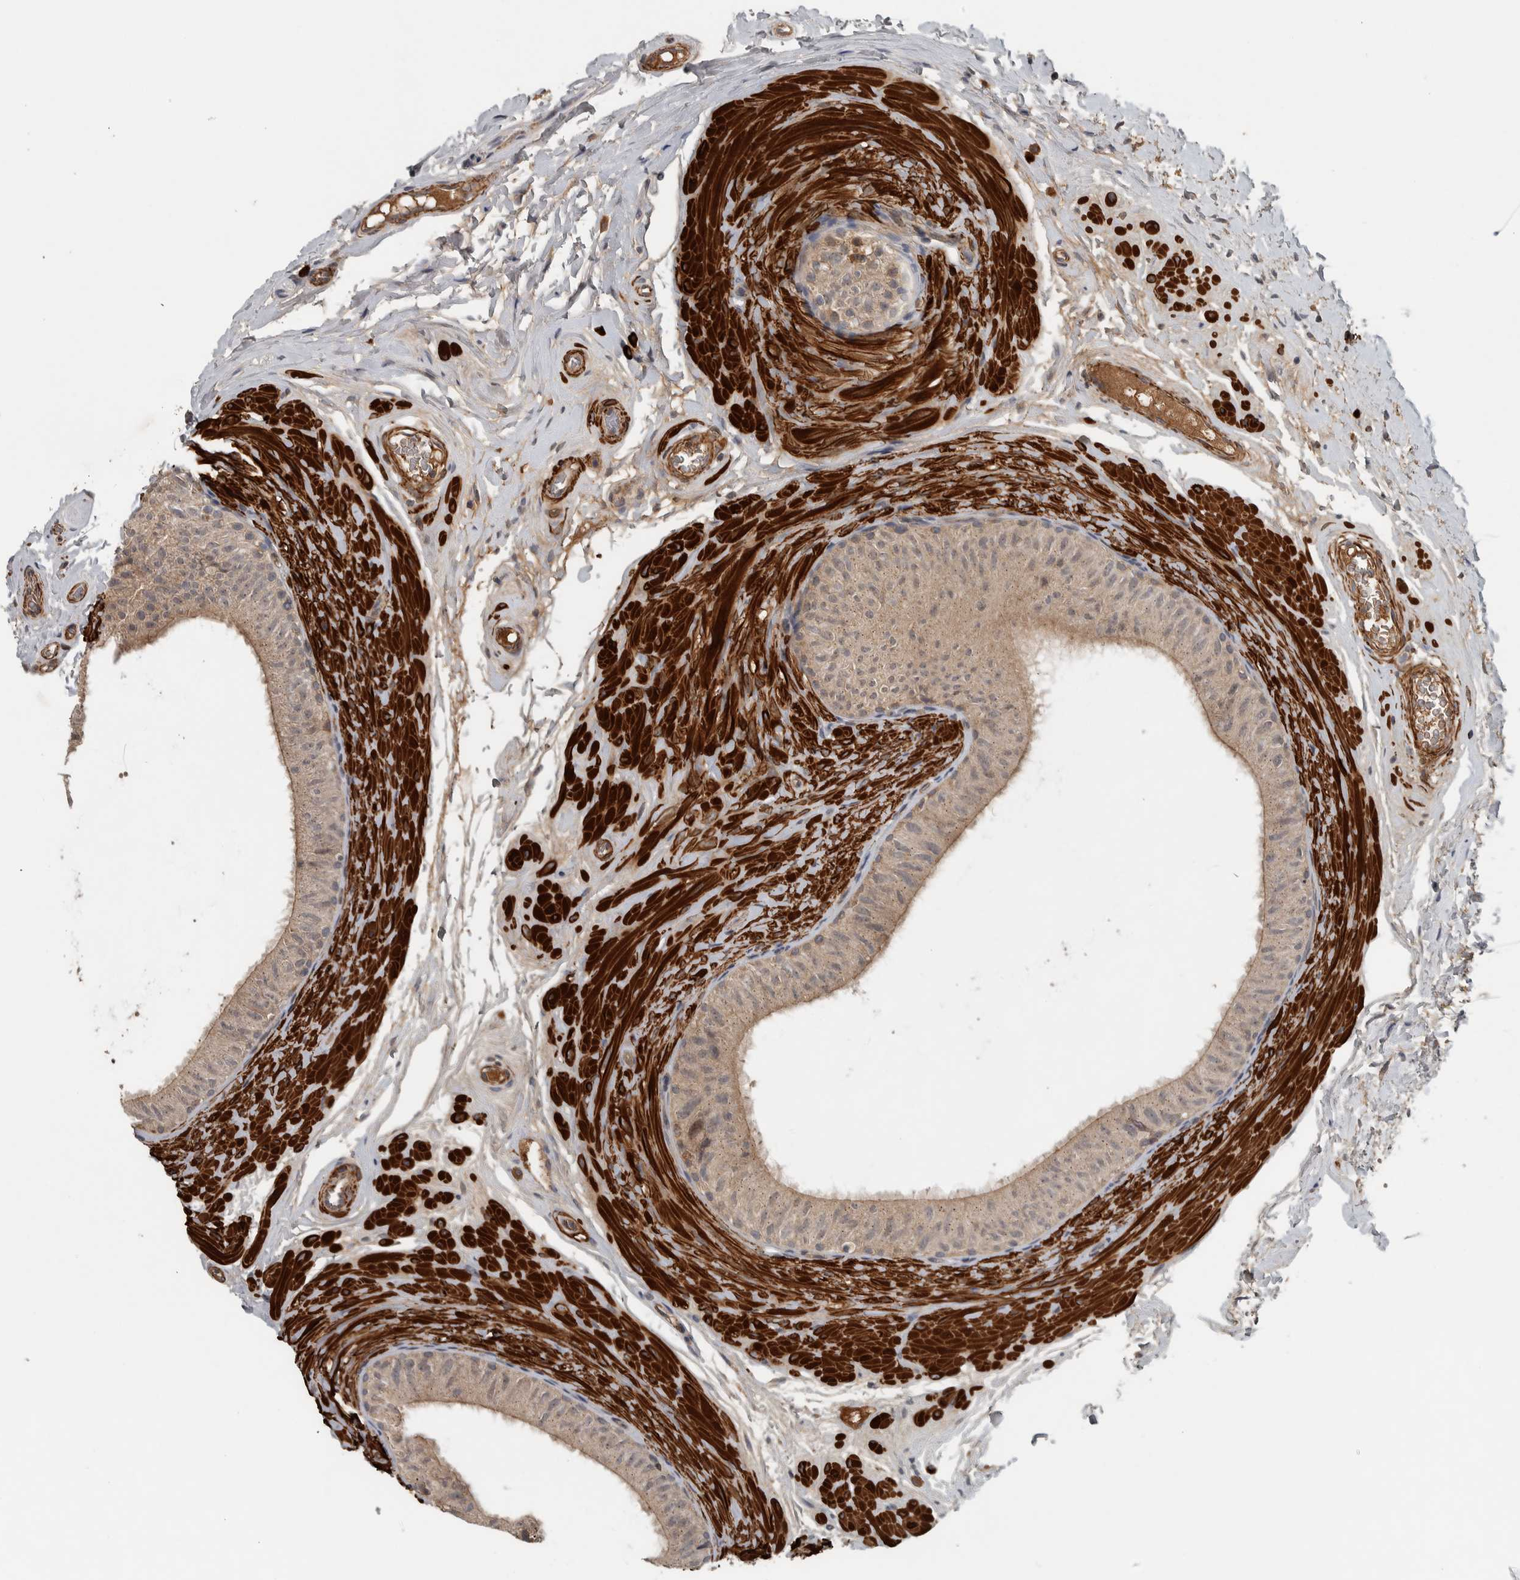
{"staining": {"intensity": "weak", "quantity": ">75%", "location": "cytoplasmic/membranous"}, "tissue": "epididymis", "cell_type": "Glandular cells", "image_type": "normal", "snomed": [{"axis": "morphology", "description": "Normal tissue, NOS"}, {"axis": "topography", "description": "Epididymis"}], "caption": "Immunohistochemistry (IHC) image of unremarkable epididymis: human epididymis stained using immunohistochemistry demonstrates low levels of weak protein expression localized specifically in the cytoplasmic/membranous of glandular cells, appearing as a cytoplasmic/membranous brown color.", "gene": "LBHD1", "patient": {"sex": "male", "age": 34}}